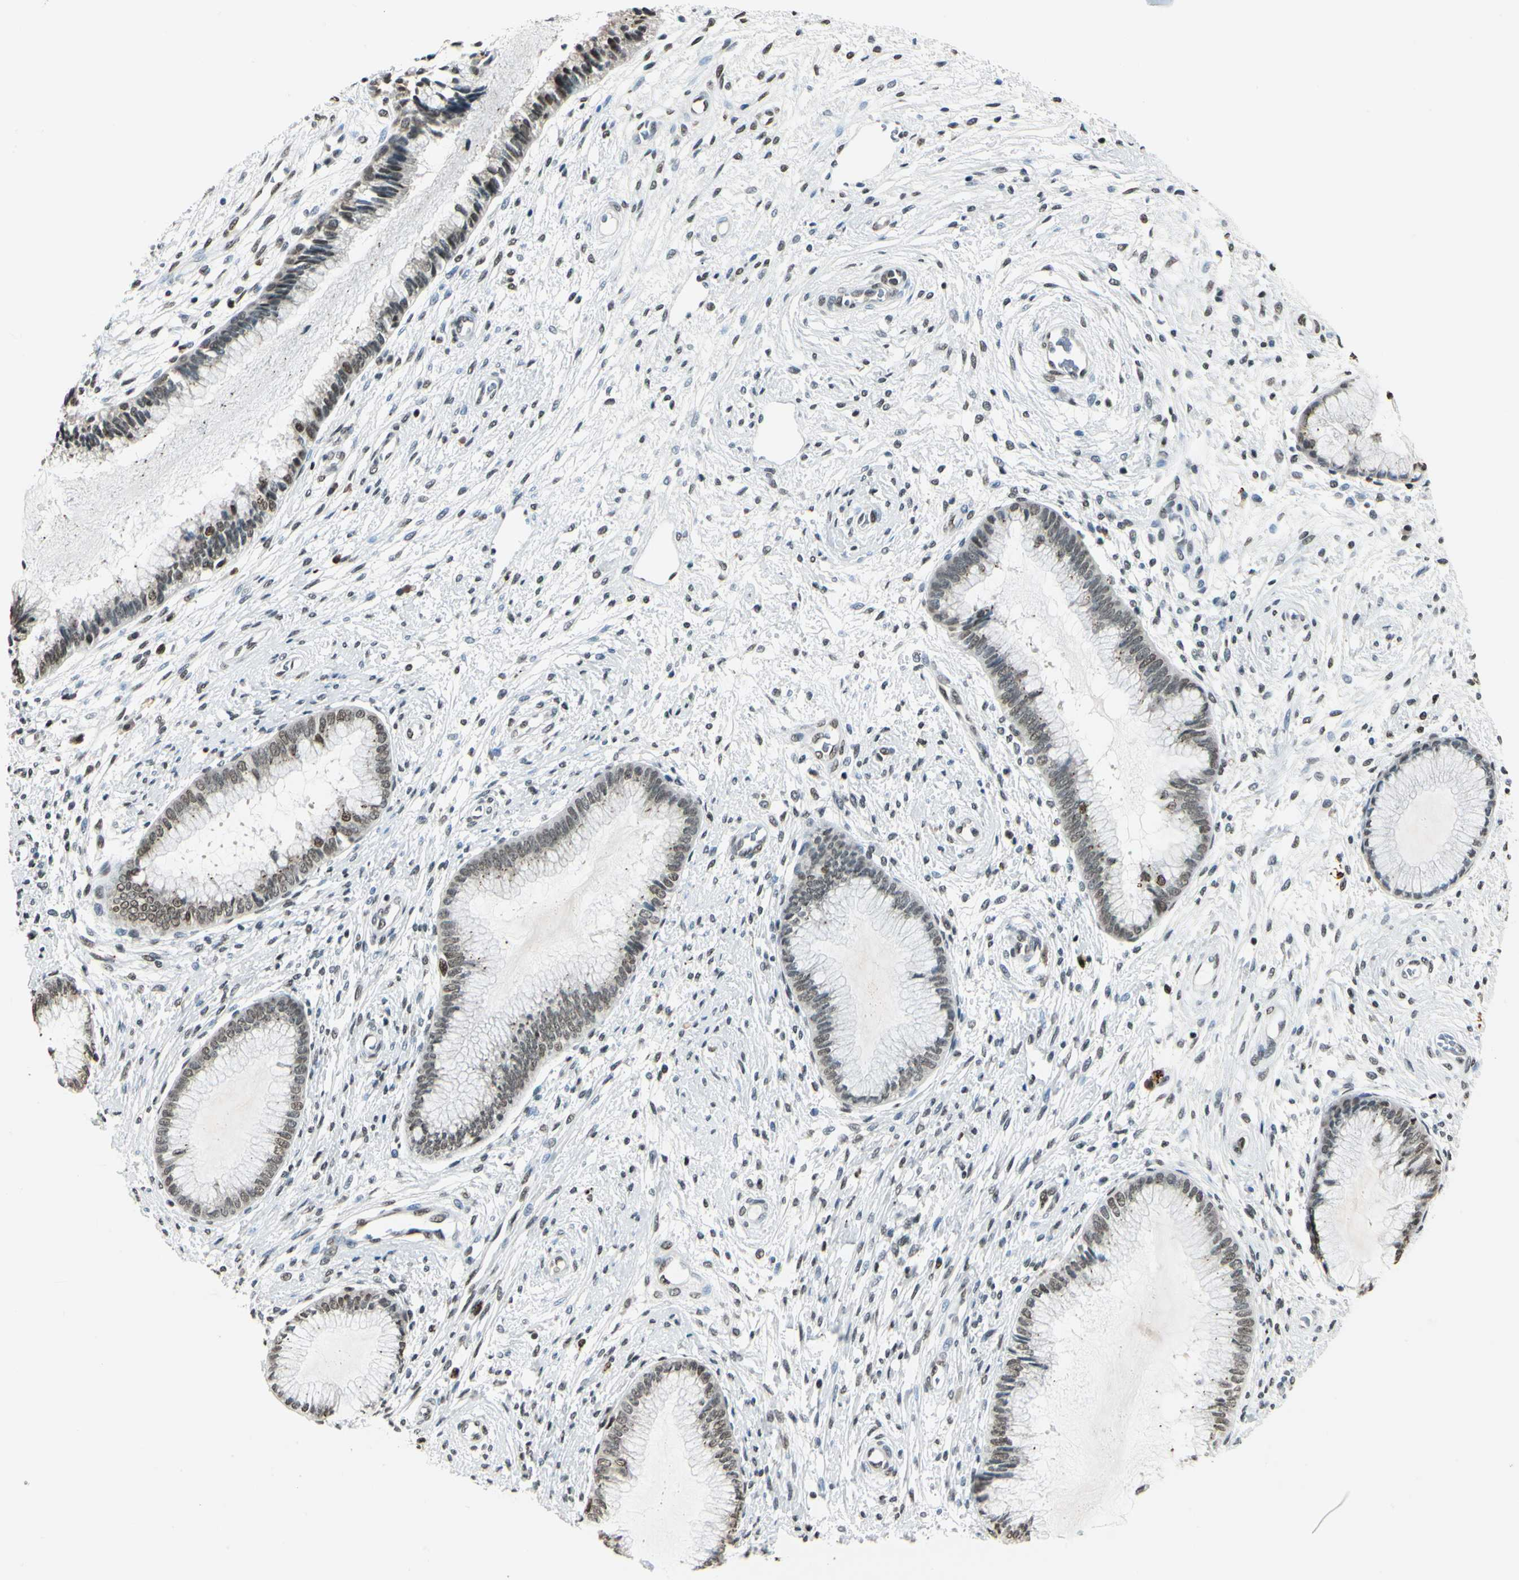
{"staining": {"intensity": "negative", "quantity": "none", "location": "none"}, "tissue": "cervix", "cell_type": "Glandular cells", "image_type": "normal", "snomed": [{"axis": "morphology", "description": "Normal tissue, NOS"}, {"axis": "topography", "description": "Cervix"}], "caption": "Immunohistochemistry photomicrograph of normal cervix: human cervix stained with DAB (3,3'-diaminobenzidine) displays no significant protein staining in glandular cells.", "gene": "FANCG", "patient": {"sex": "female", "age": 27}}